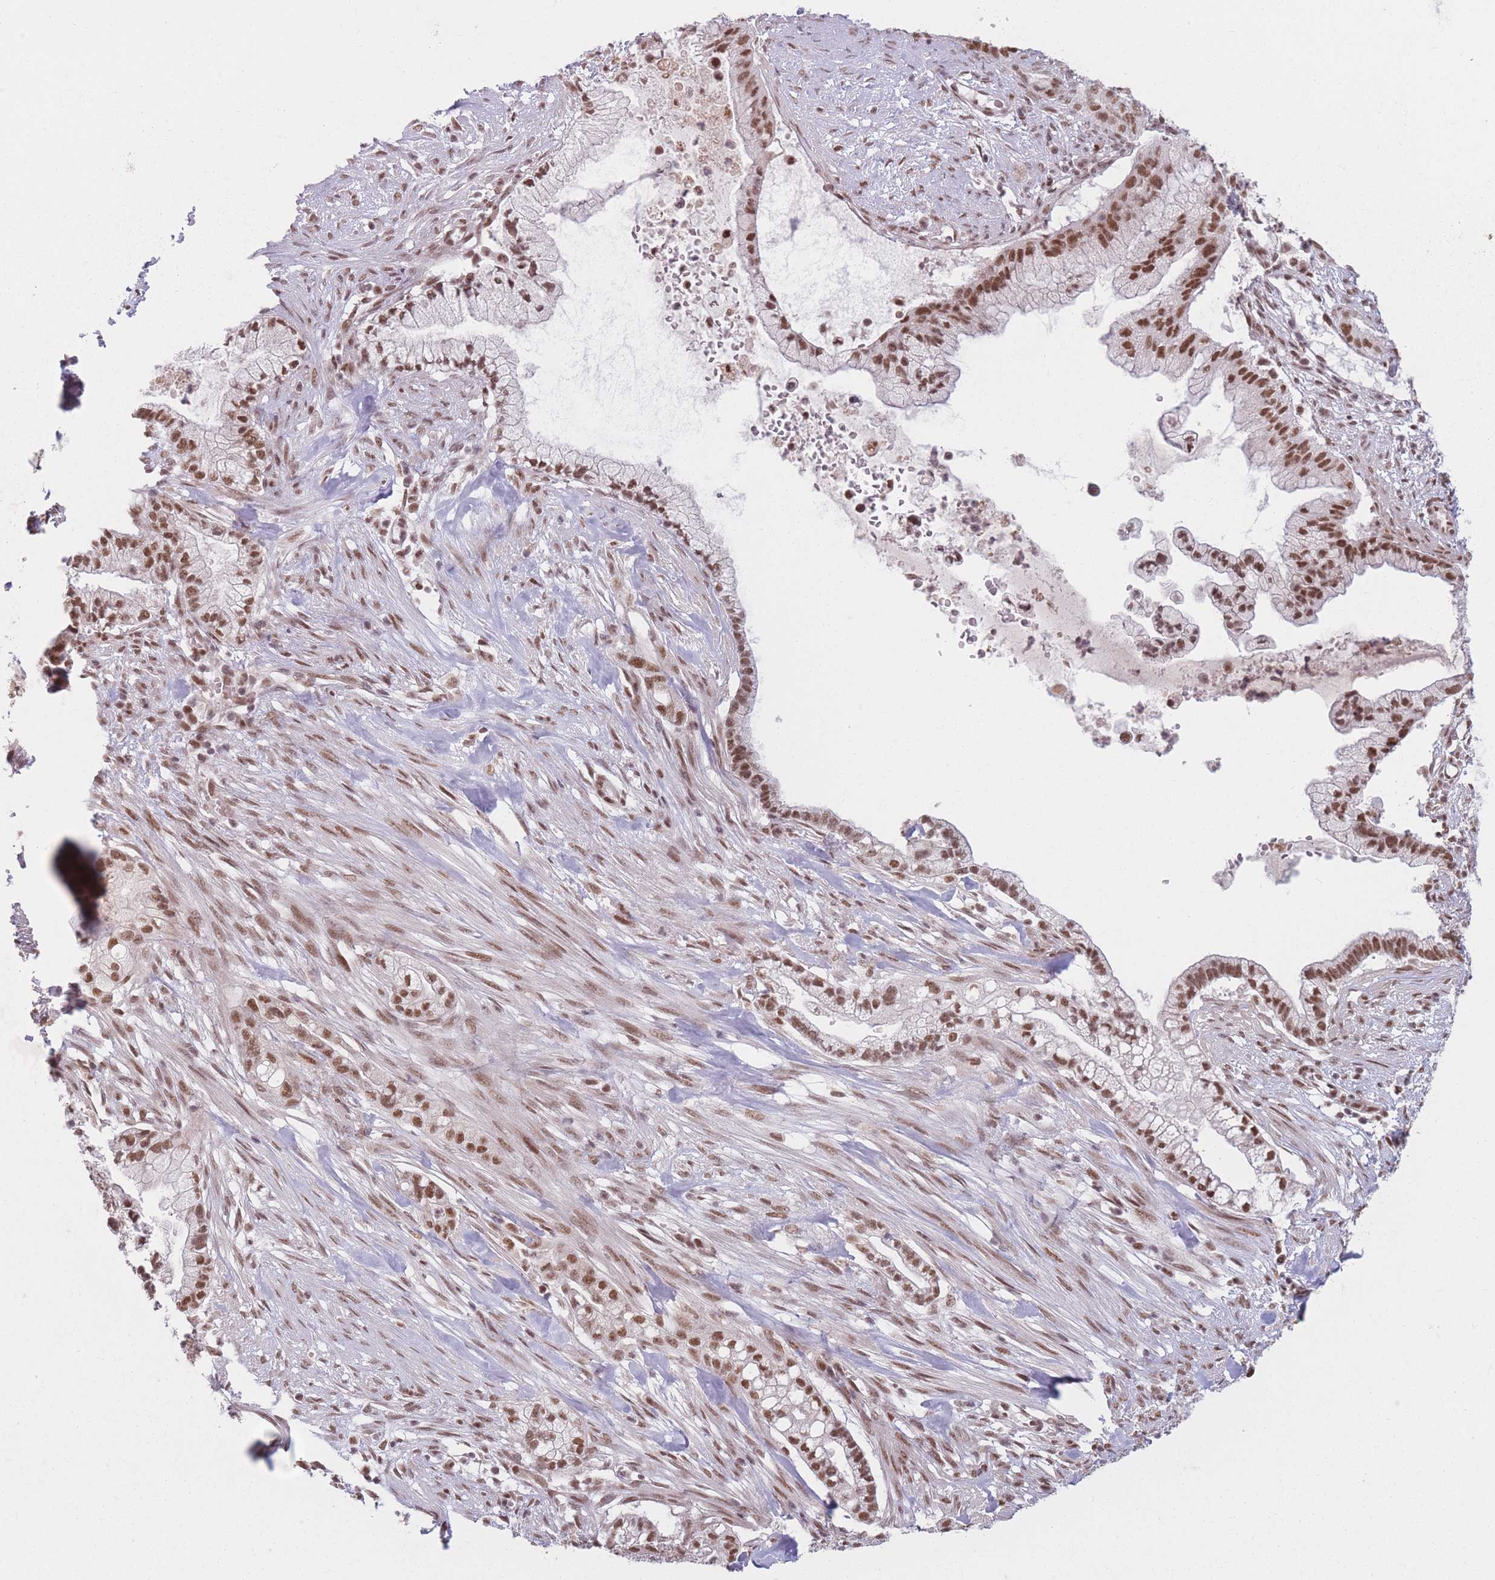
{"staining": {"intensity": "moderate", "quantity": ">75%", "location": "nuclear"}, "tissue": "pancreatic cancer", "cell_type": "Tumor cells", "image_type": "cancer", "snomed": [{"axis": "morphology", "description": "Adenocarcinoma, NOS"}, {"axis": "topography", "description": "Pancreas"}], "caption": "Immunohistochemistry of human pancreatic cancer (adenocarcinoma) shows medium levels of moderate nuclear expression in approximately >75% of tumor cells.", "gene": "SUPT6H", "patient": {"sex": "male", "age": 44}}